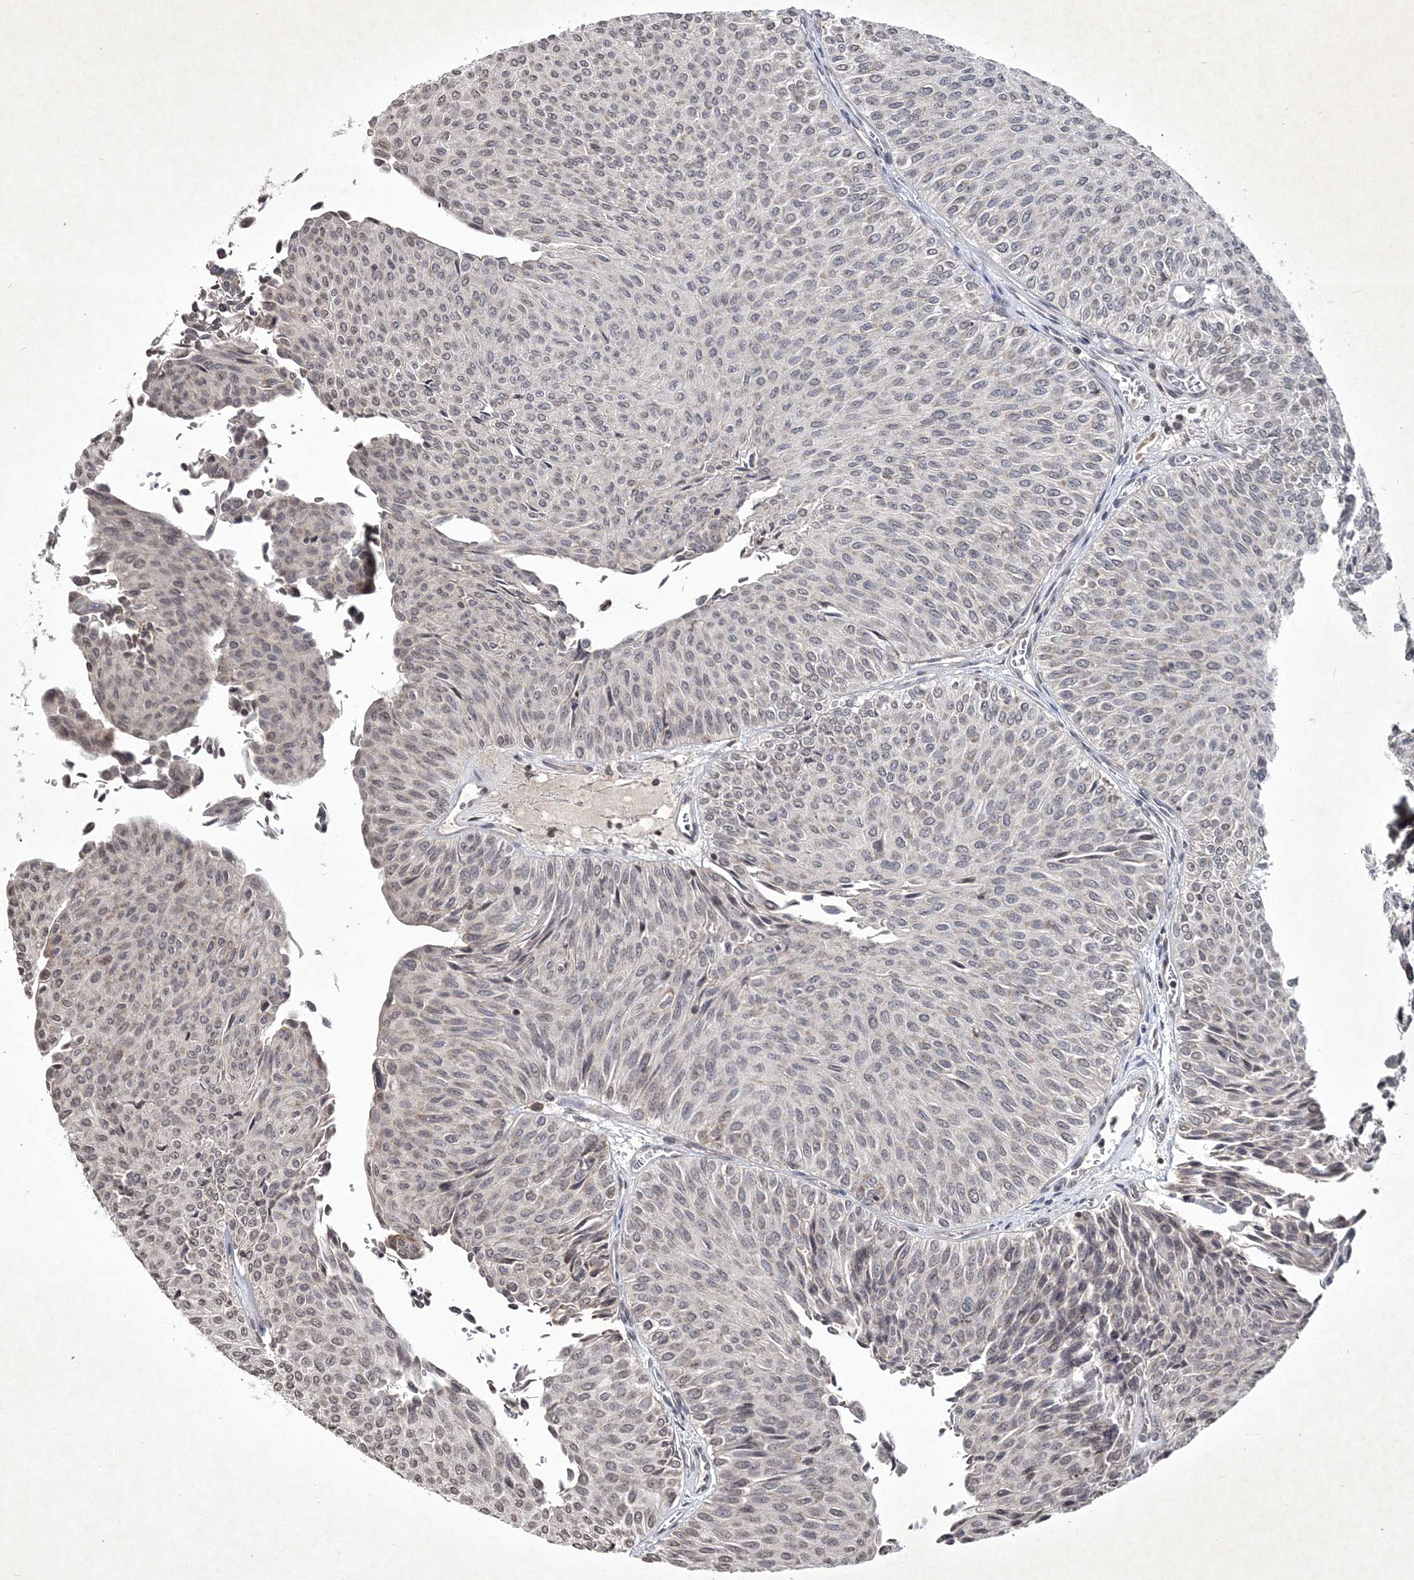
{"staining": {"intensity": "weak", "quantity": "25%-75%", "location": "nuclear"}, "tissue": "urothelial cancer", "cell_type": "Tumor cells", "image_type": "cancer", "snomed": [{"axis": "morphology", "description": "Urothelial carcinoma, Low grade"}, {"axis": "topography", "description": "Urinary bladder"}], "caption": "Immunohistochemistry (IHC) (DAB) staining of human low-grade urothelial carcinoma displays weak nuclear protein expression in about 25%-75% of tumor cells.", "gene": "SOWAHB", "patient": {"sex": "male", "age": 78}}